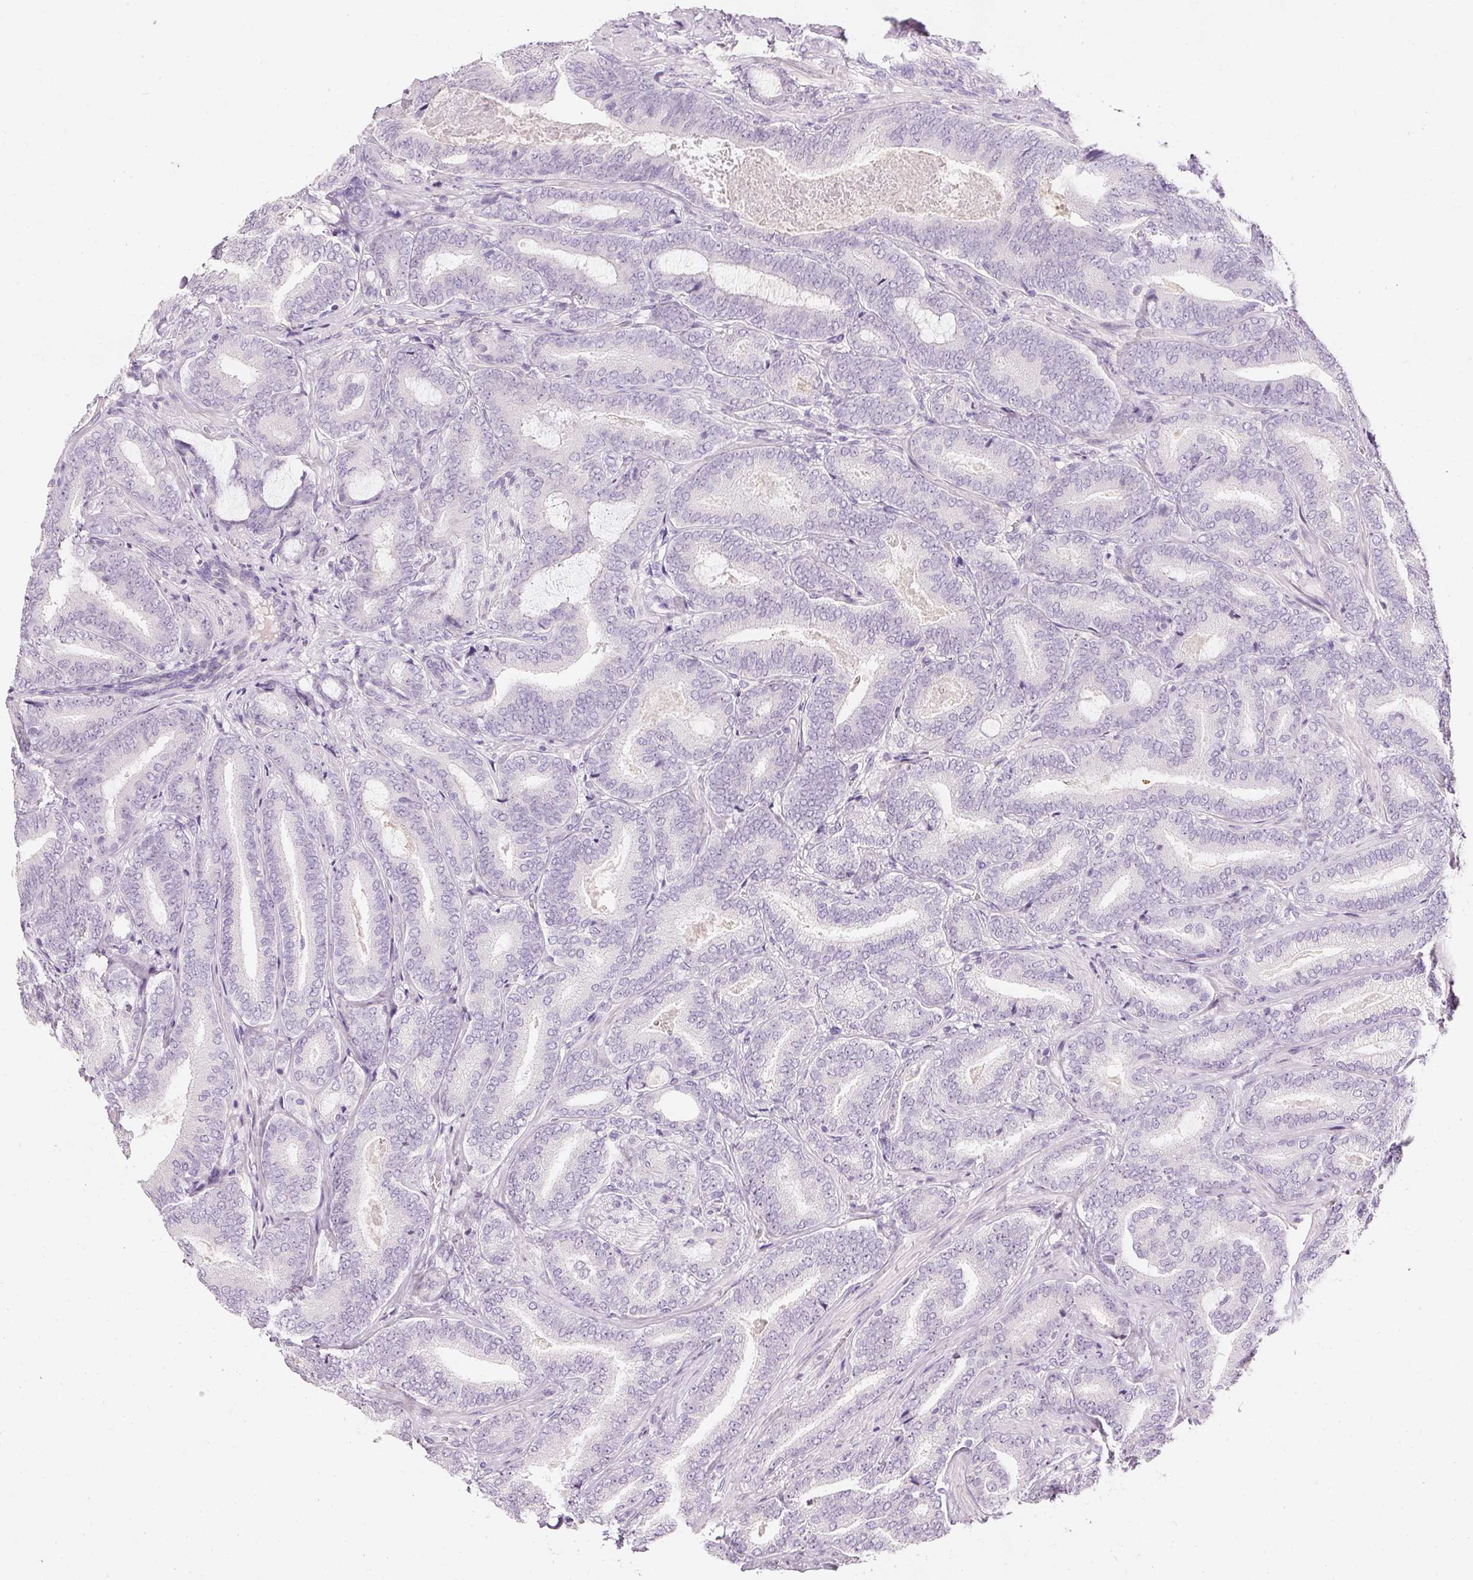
{"staining": {"intensity": "negative", "quantity": "none", "location": "none"}, "tissue": "prostate cancer", "cell_type": "Tumor cells", "image_type": "cancer", "snomed": [{"axis": "morphology", "description": "Adenocarcinoma, Low grade"}, {"axis": "topography", "description": "Prostate and seminal vesicle, NOS"}], "caption": "High power microscopy histopathology image of an immunohistochemistry micrograph of prostate cancer (low-grade adenocarcinoma), revealing no significant positivity in tumor cells.", "gene": "ELAVL3", "patient": {"sex": "male", "age": 61}}